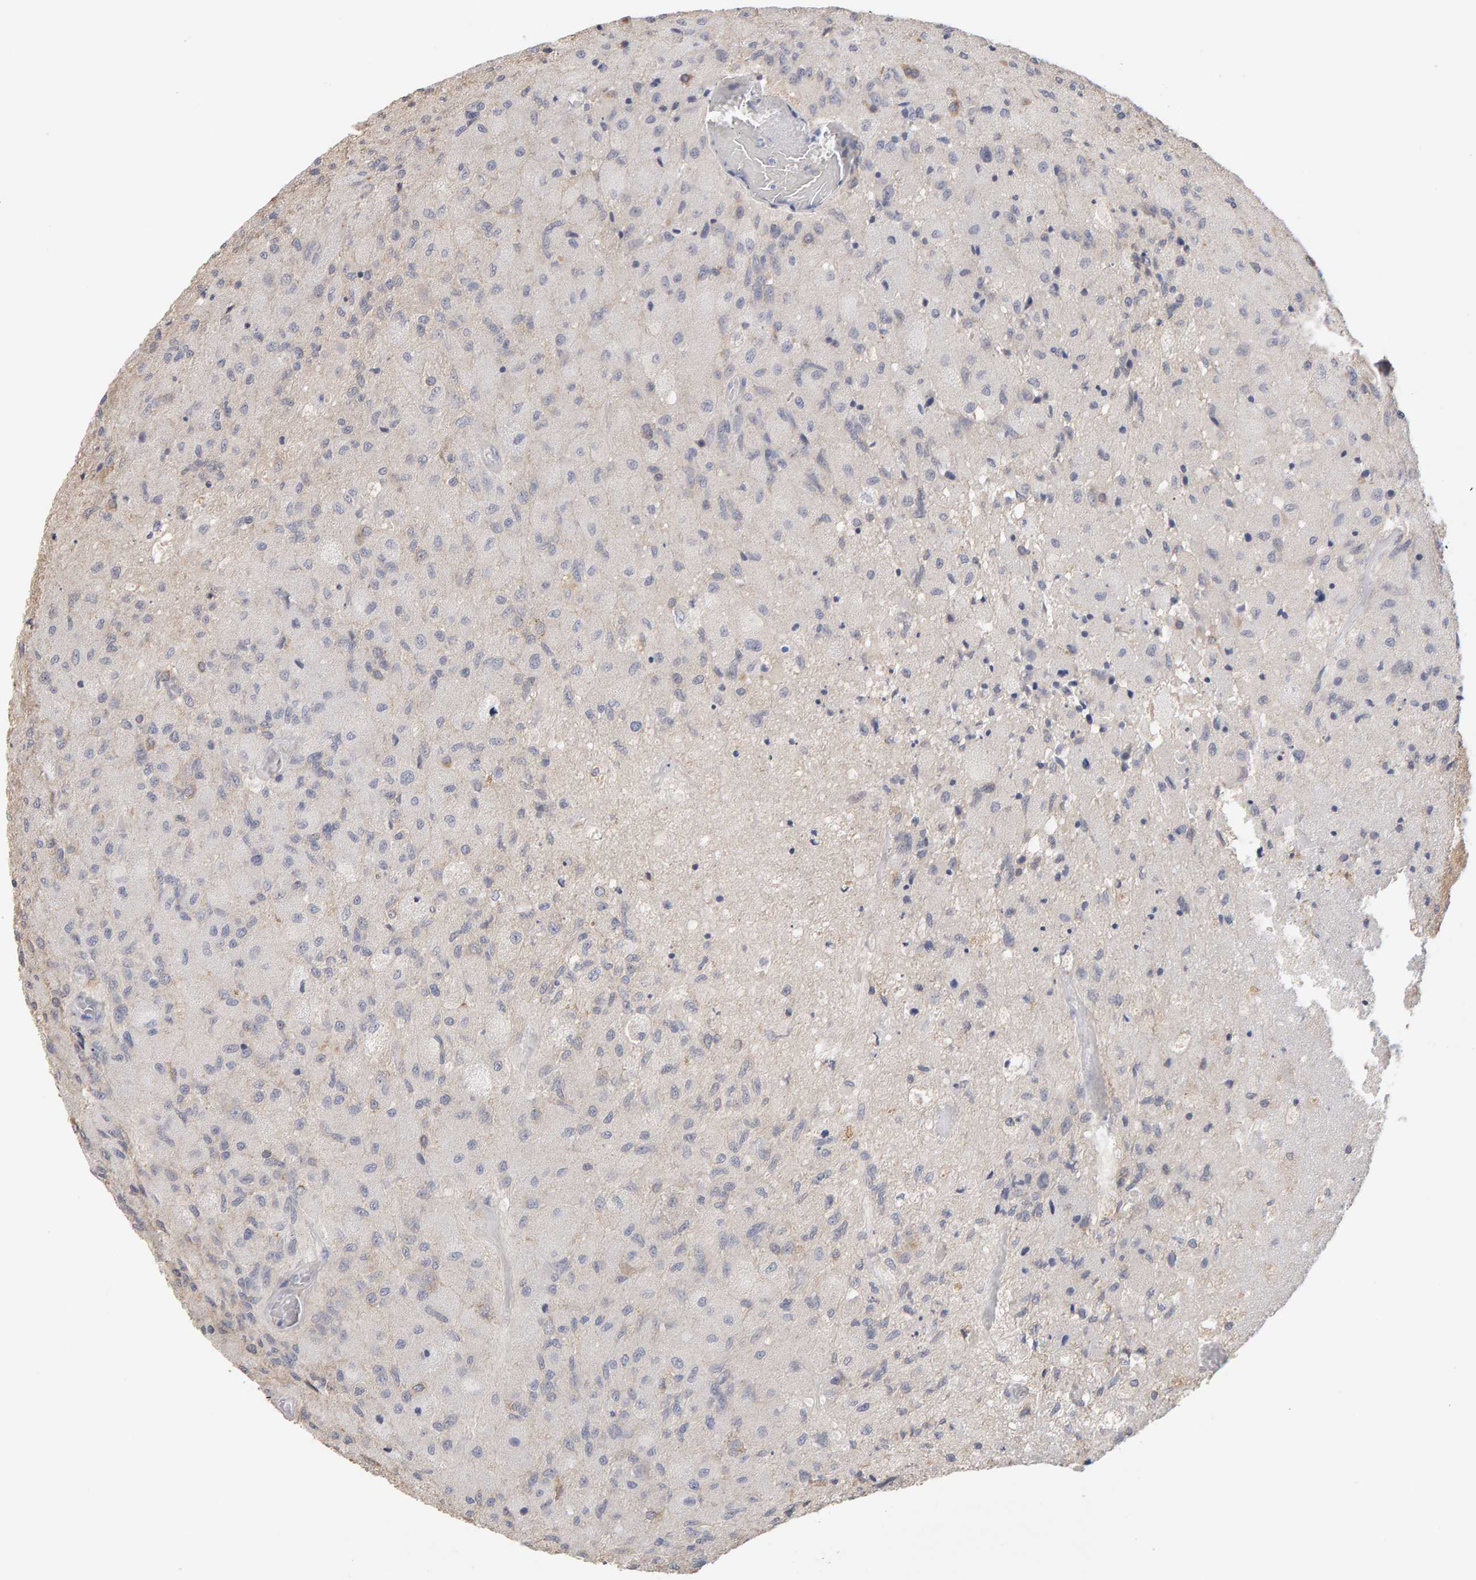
{"staining": {"intensity": "negative", "quantity": "none", "location": "none"}, "tissue": "glioma", "cell_type": "Tumor cells", "image_type": "cancer", "snomed": [{"axis": "morphology", "description": "Normal tissue, NOS"}, {"axis": "morphology", "description": "Glioma, malignant, High grade"}, {"axis": "topography", "description": "Cerebral cortex"}], "caption": "Tumor cells are negative for protein expression in human malignant glioma (high-grade).", "gene": "SGPL1", "patient": {"sex": "male", "age": 77}}